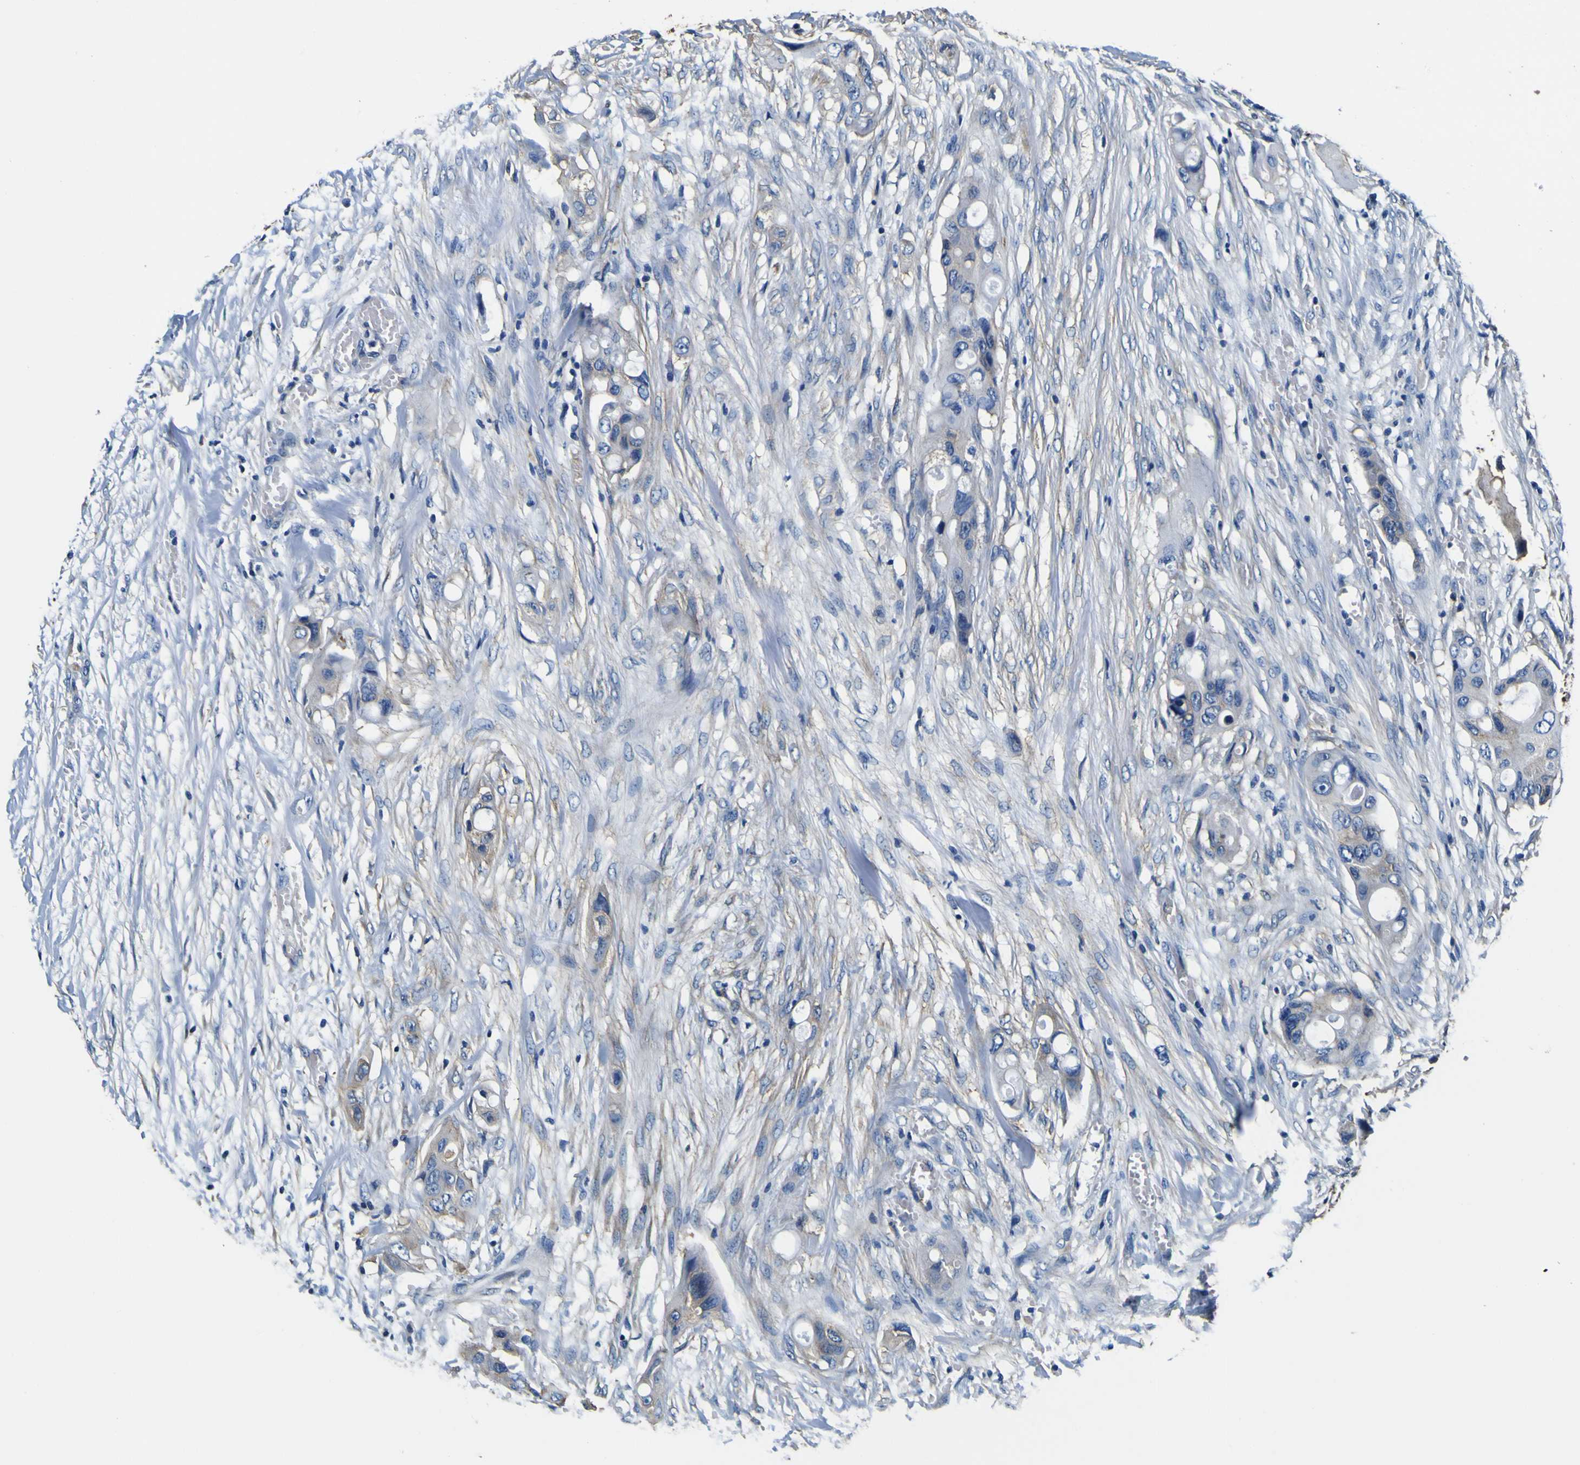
{"staining": {"intensity": "moderate", "quantity": ">75%", "location": "cytoplasmic/membranous"}, "tissue": "colorectal cancer", "cell_type": "Tumor cells", "image_type": "cancer", "snomed": [{"axis": "morphology", "description": "Adenocarcinoma, NOS"}, {"axis": "topography", "description": "Colon"}], "caption": "This micrograph demonstrates immunohistochemistry (IHC) staining of human colorectal adenocarcinoma, with medium moderate cytoplasmic/membranous expression in approximately >75% of tumor cells.", "gene": "TUBA1B", "patient": {"sex": "female", "age": 57}}